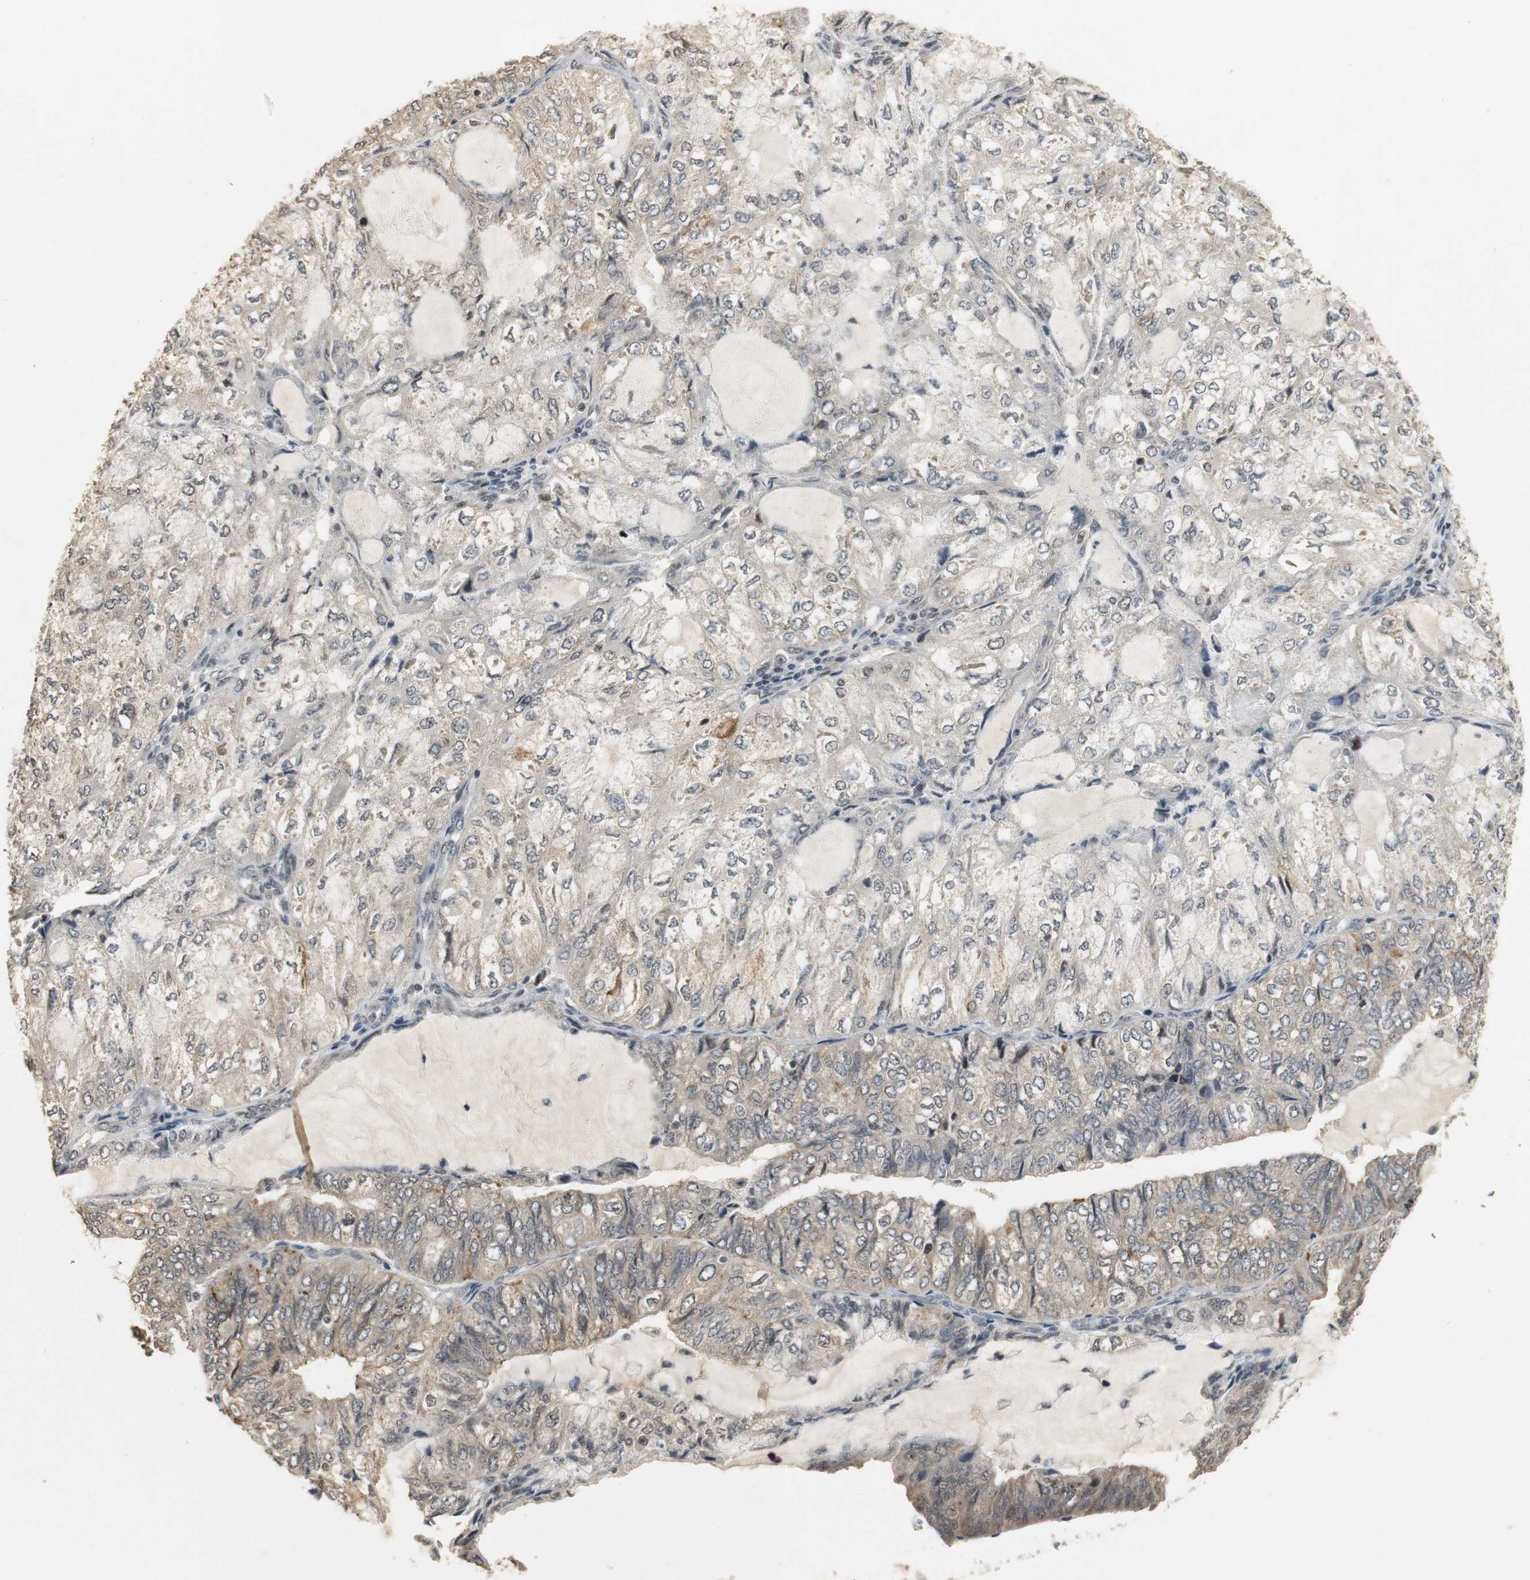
{"staining": {"intensity": "weak", "quantity": "<25%", "location": "cytoplasmic/membranous"}, "tissue": "endometrial cancer", "cell_type": "Tumor cells", "image_type": "cancer", "snomed": [{"axis": "morphology", "description": "Adenocarcinoma, NOS"}, {"axis": "topography", "description": "Endometrium"}], "caption": "Tumor cells show no significant expression in endometrial cancer.", "gene": "ELOA", "patient": {"sex": "female", "age": 81}}